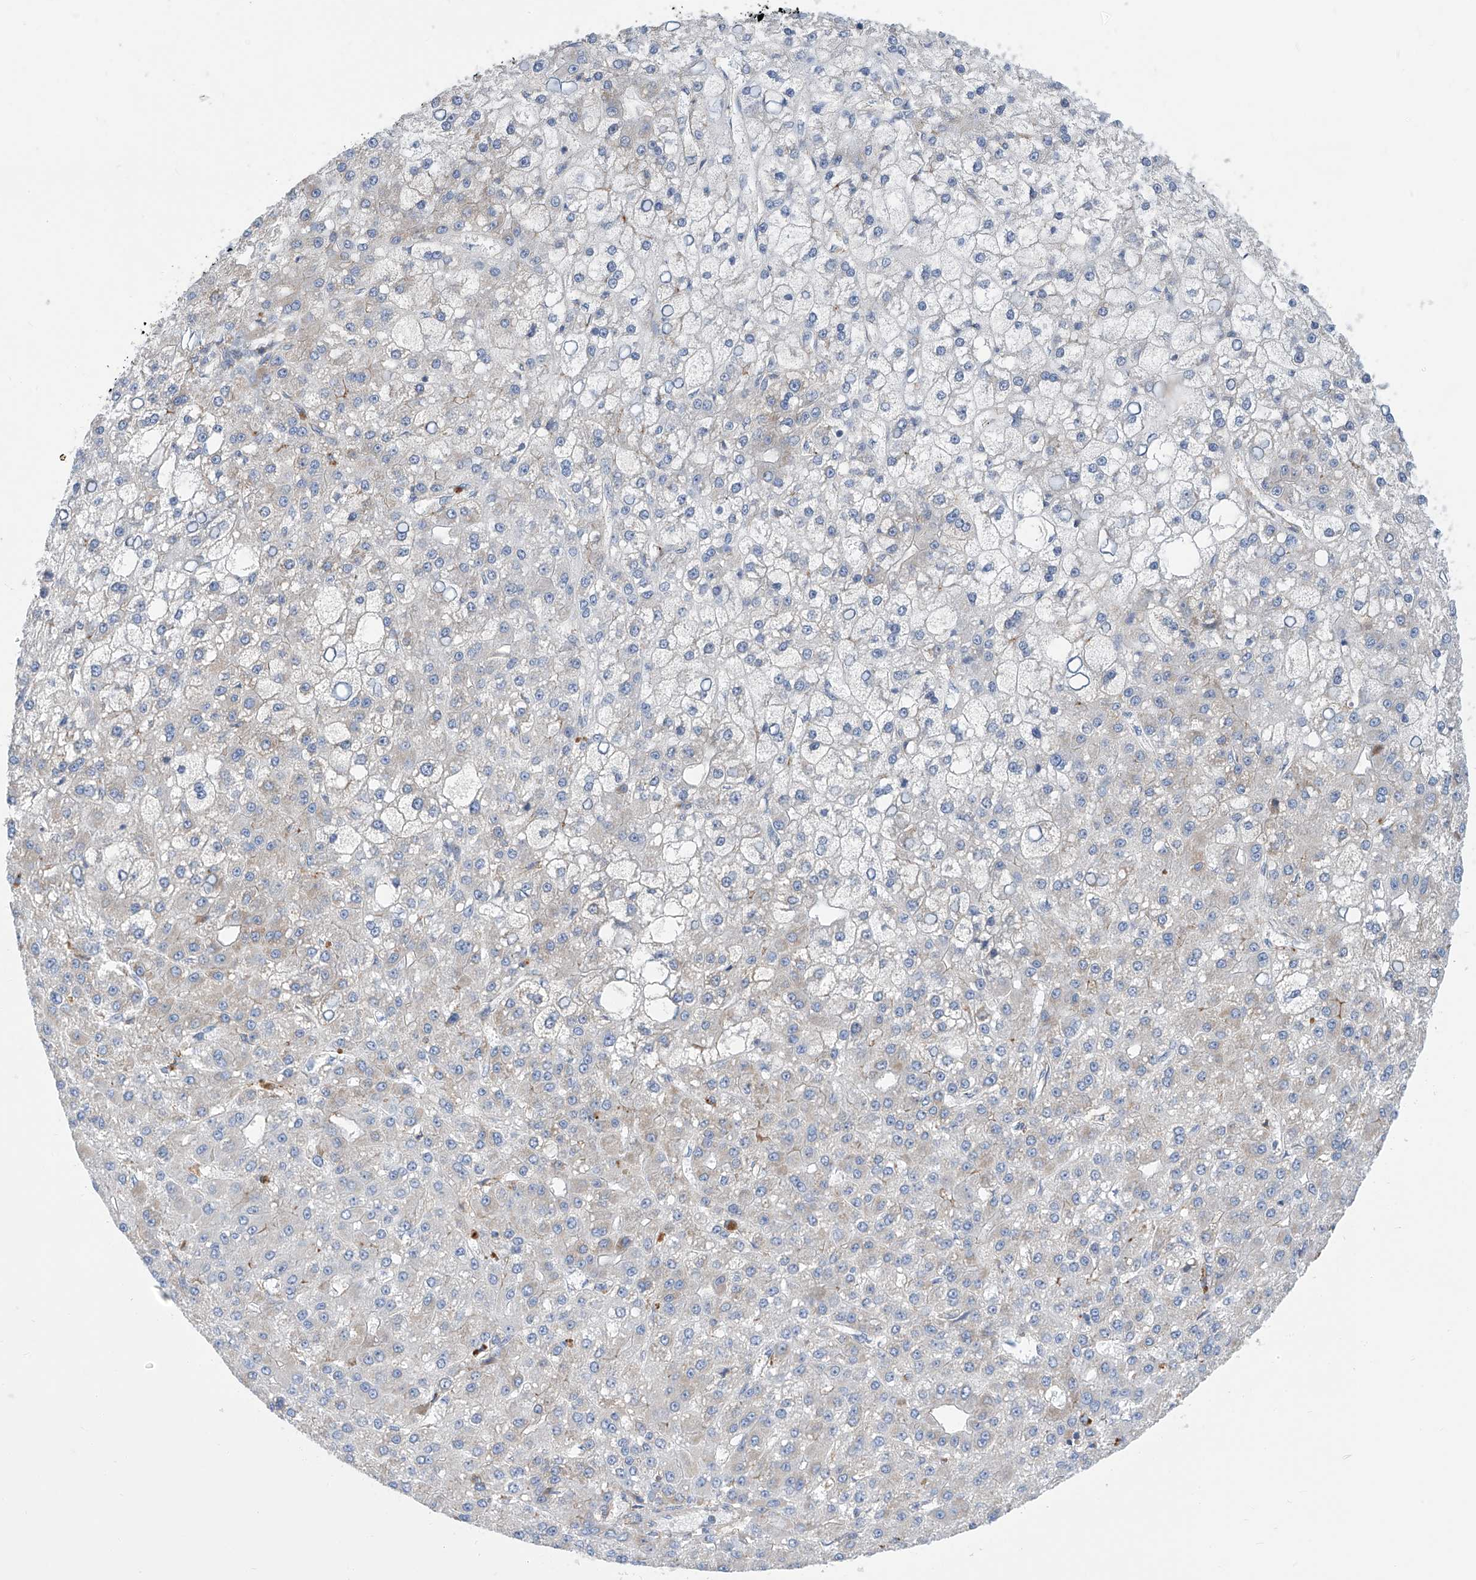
{"staining": {"intensity": "negative", "quantity": "none", "location": "none"}, "tissue": "liver cancer", "cell_type": "Tumor cells", "image_type": "cancer", "snomed": [{"axis": "morphology", "description": "Carcinoma, Hepatocellular, NOS"}, {"axis": "topography", "description": "Liver"}], "caption": "This is an immunohistochemistry histopathology image of human hepatocellular carcinoma (liver). There is no staining in tumor cells.", "gene": "P2RX7", "patient": {"sex": "male", "age": 67}}